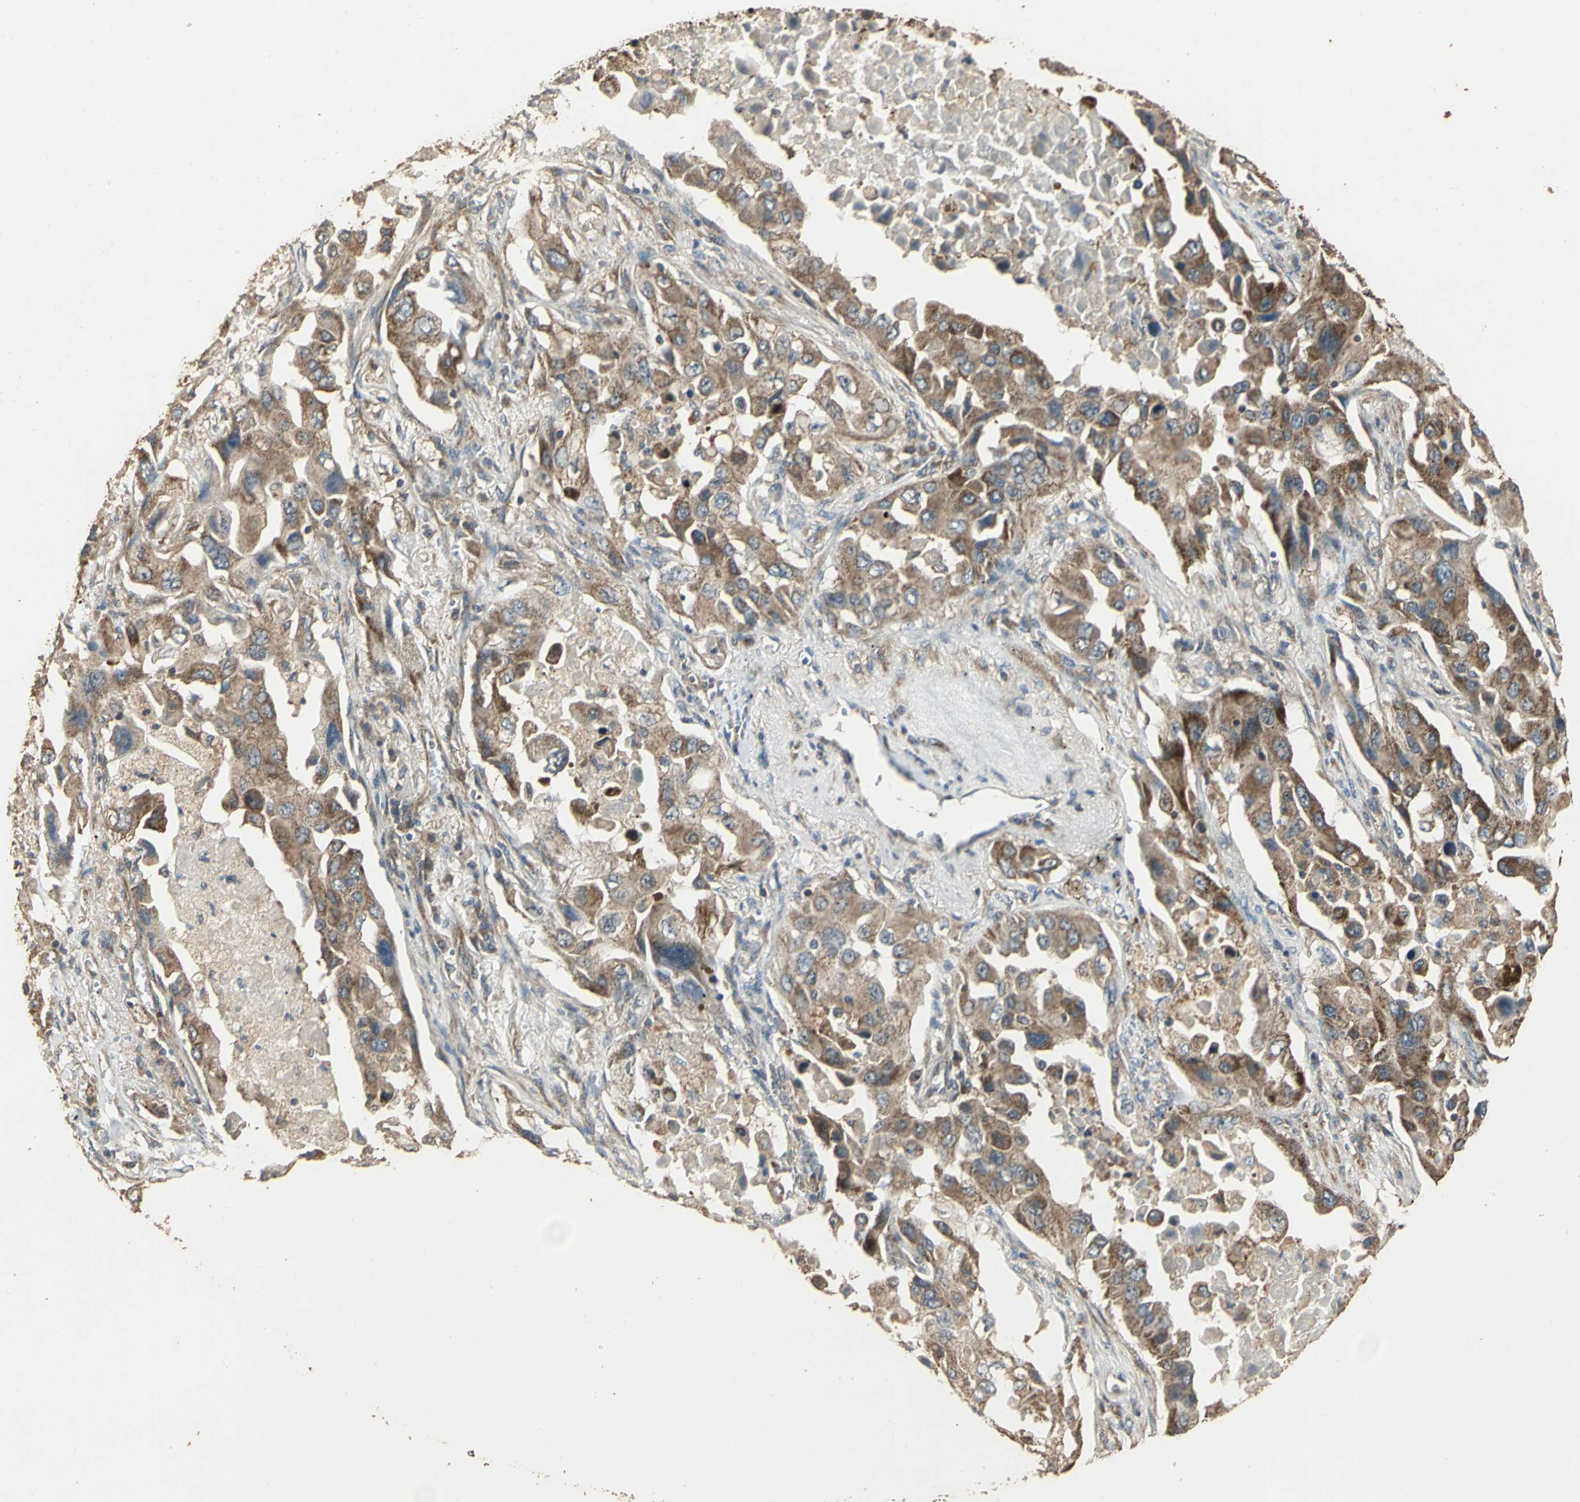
{"staining": {"intensity": "moderate", "quantity": ">75%", "location": "cytoplasmic/membranous"}, "tissue": "lung cancer", "cell_type": "Tumor cells", "image_type": "cancer", "snomed": [{"axis": "morphology", "description": "Adenocarcinoma, NOS"}, {"axis": "topography", "description": "Lung"}], "caption": "Lung adenocarcinoma stained for a protein shows moderate cytoplasmic/membranous positivity in tumor cells.", "gene": "KANK1", "patient": {"sex": "female", "age": 65}}